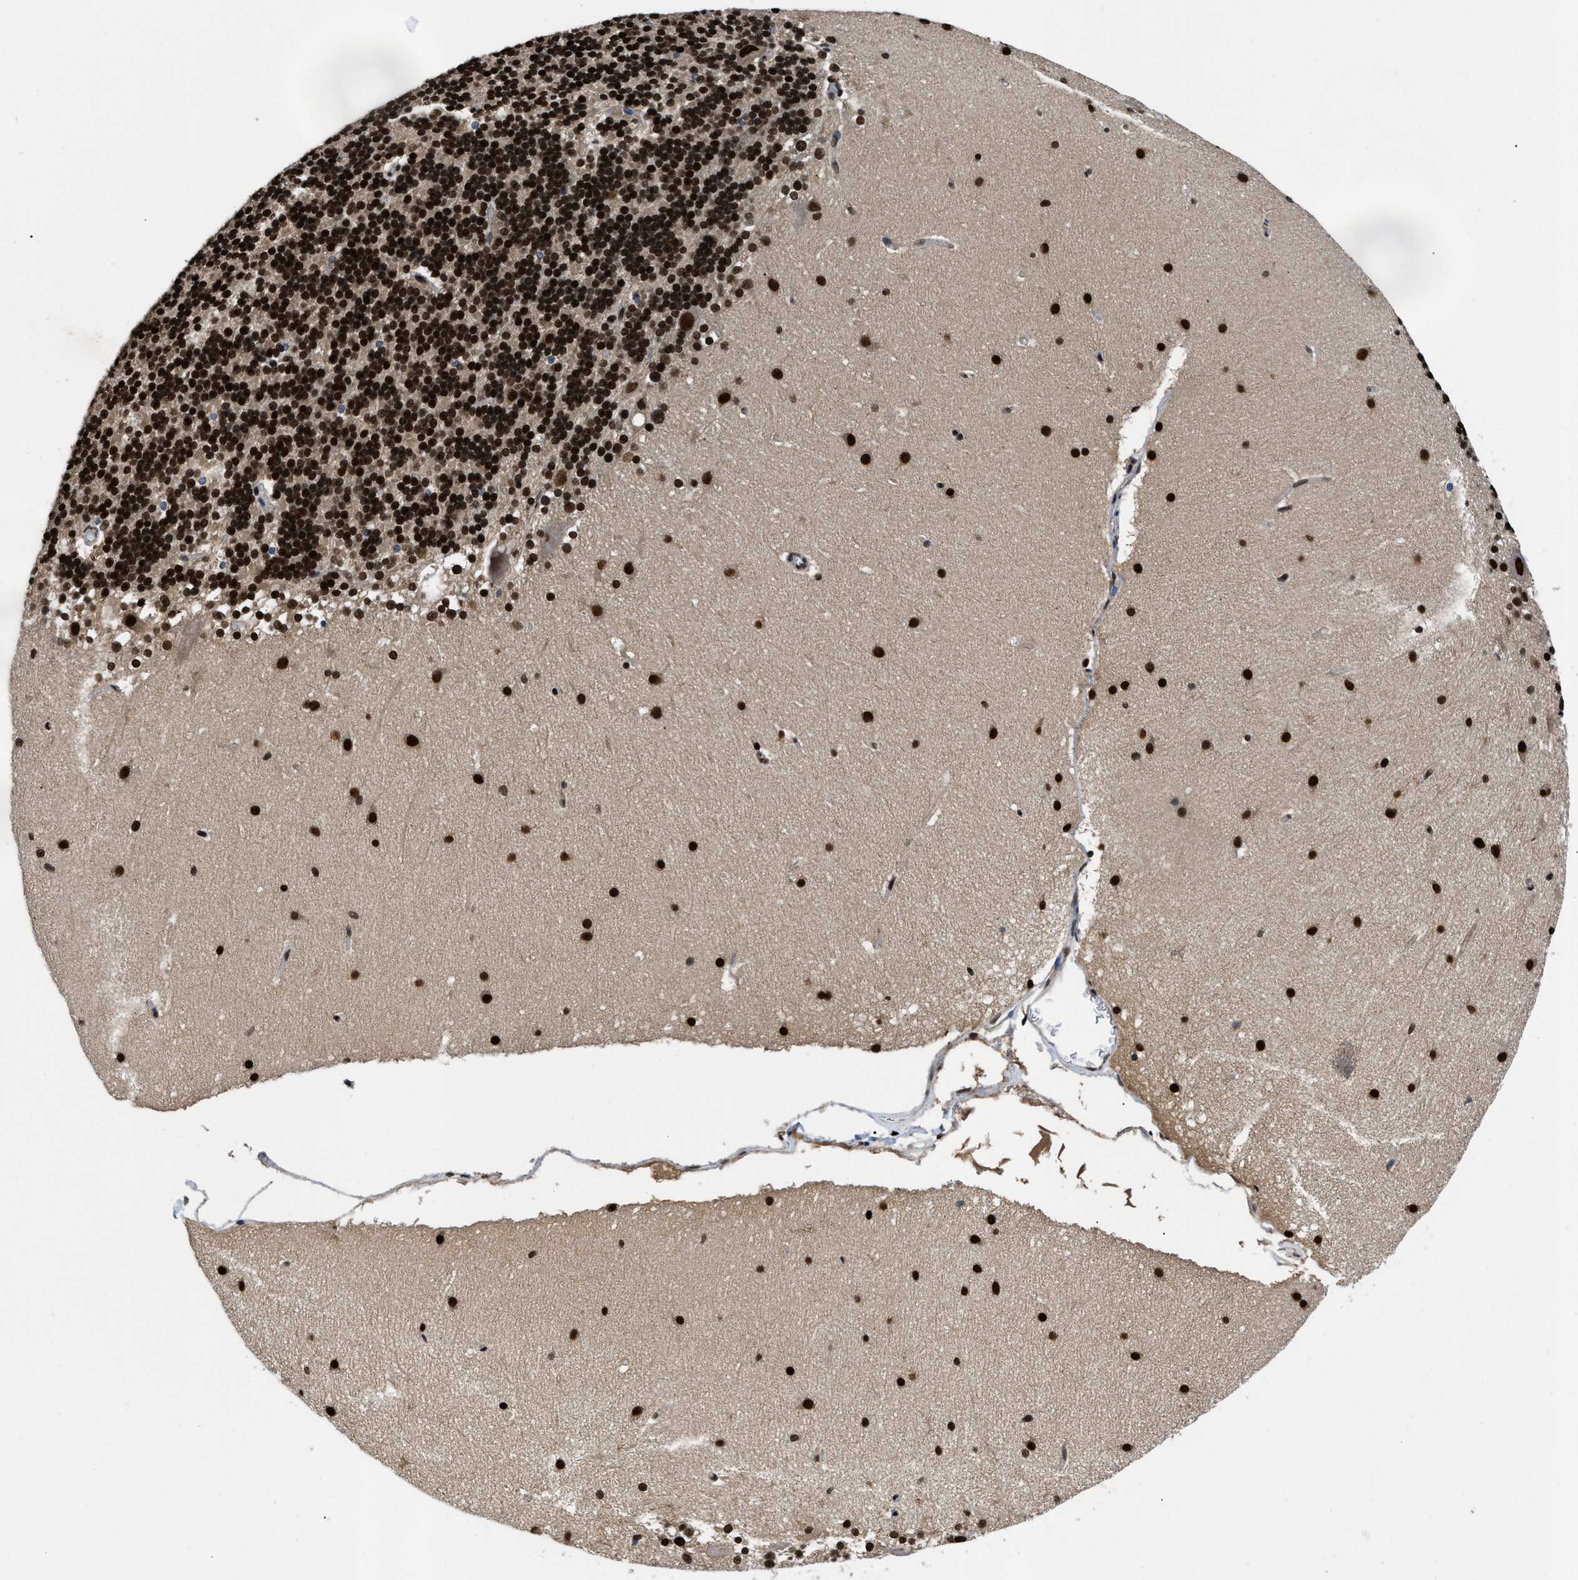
{"staining": {"intensity": "strong", "quantity": ">75%", "location": "nuclear"}, "tissue": "cerebellum", "cell_type": "Cells in granular layer", "image_type": "normal", "snomed": [{"axis": "morphology", "description": "Normal tissue, NOS"}, {"axis": "topography", "description": "Cerebellum"}], "caption": "The image displays immunohistochemical staining of benign cerebellum. There is strong nuclear staining is present in approximately >75% of cells in granular layer.", "gene": "SAFB", "patient": {"sex": "female", "age": 19}}